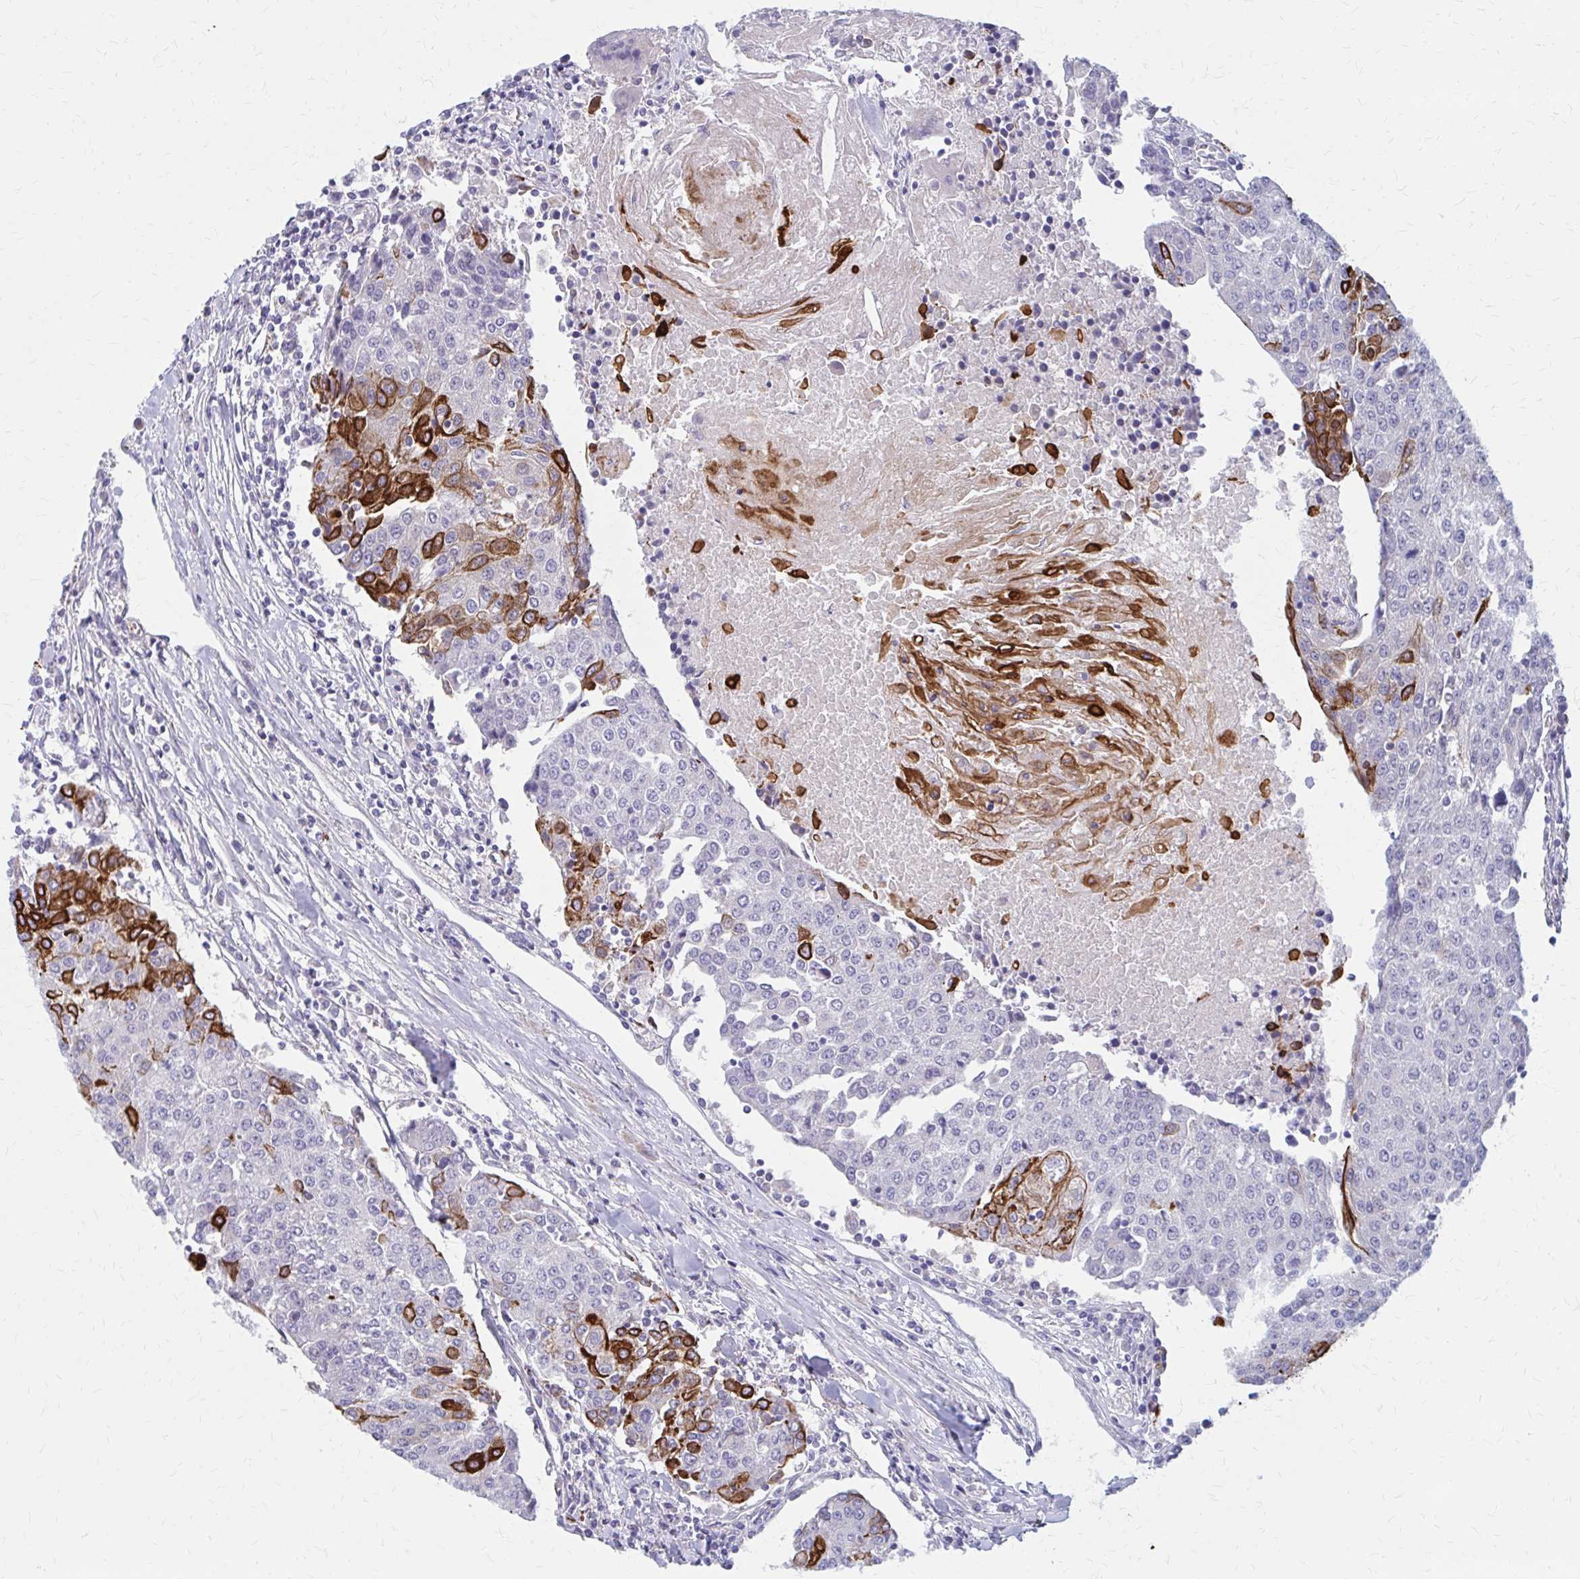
{"staining": {"intensity": "strong", "quantity": "<25%", "location": "cytoplasmic/membranous"}, "tissue": "urothelial cancer", "cell_type": "Tumor cells", "image_type": "cancer", "snomed": [{"axis": "morphology", "description": "Urothelial carcinoma, High grade"}, {"axis": "topography", "description": "Urinary bladder"}], "caption": "Immunohistochemistry (IHC) staining of urothelial carcinoma (high-grade), which shows medium levels of strong cytoplasmic/membranous expression in about <25% of tumor cells indicating strong cytoplasmic/membranous protein expression. The staining was performed using DAB (3,3'-diaminobenzidine) (brown) for protein detection and nuclei were counterstained in hematoxylin (blue).", "gene": "GLYATL2", "patient": {"sex": "female", "age": 85}}